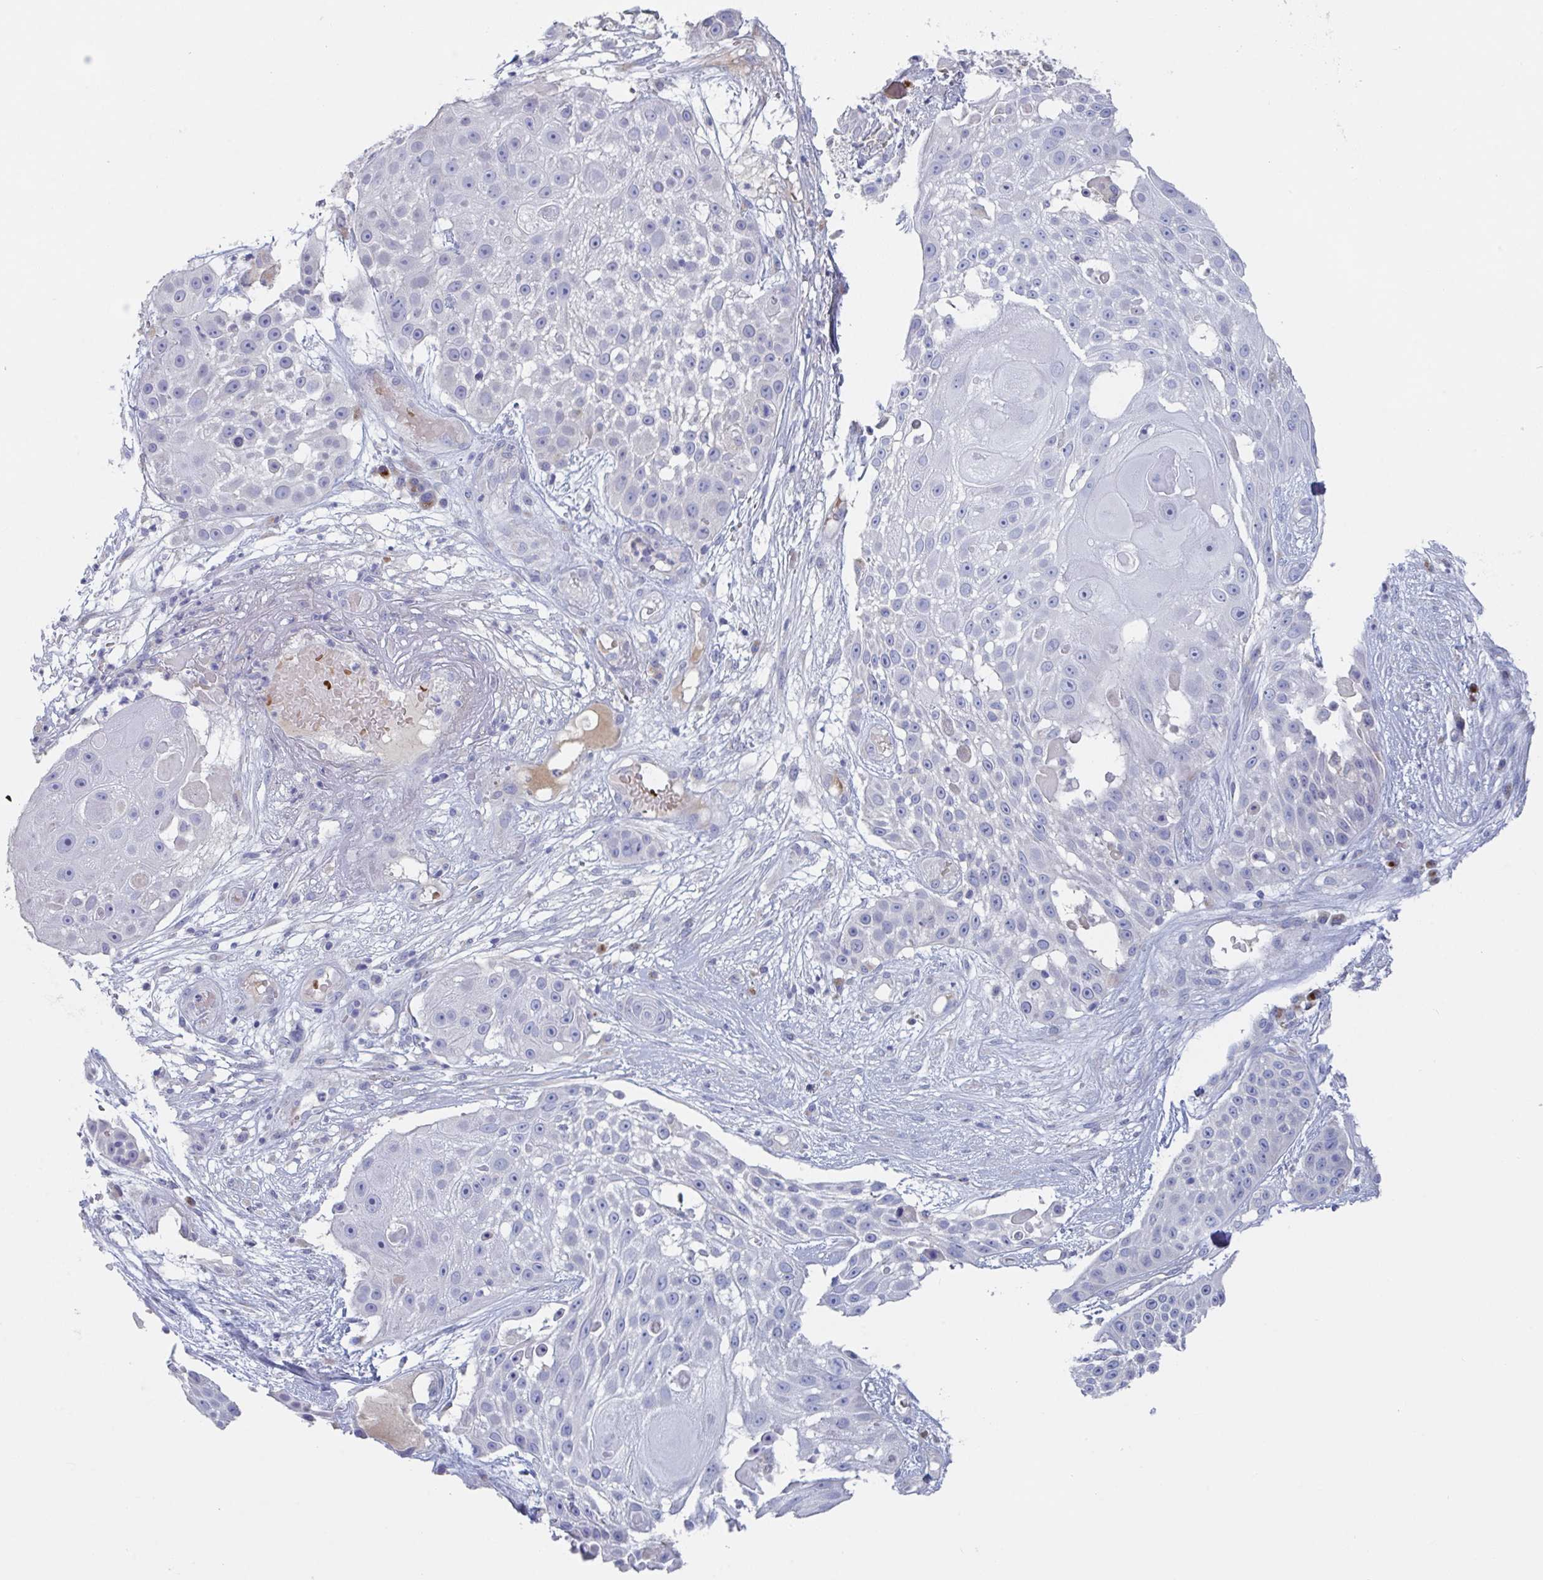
{"staining": {"intensity": "negative", "quantity": "none", "location": "none"}, "tissue": "skin cancer", "cell_type": "Tumor cells", "image_type": "cancer", "snomed": [{"axis": "morphology", "description": "Squamous cell carcinoma, NOS"}, {"axis": "topography", "description": "Skin"}], "caption": "Squamous cell carcinoma (skin) was stained to show a protein in brown. There is no significant staining in tumor cells.", "gene": "NT5C3B", "patient": {"sex": "female", "age": 86}}